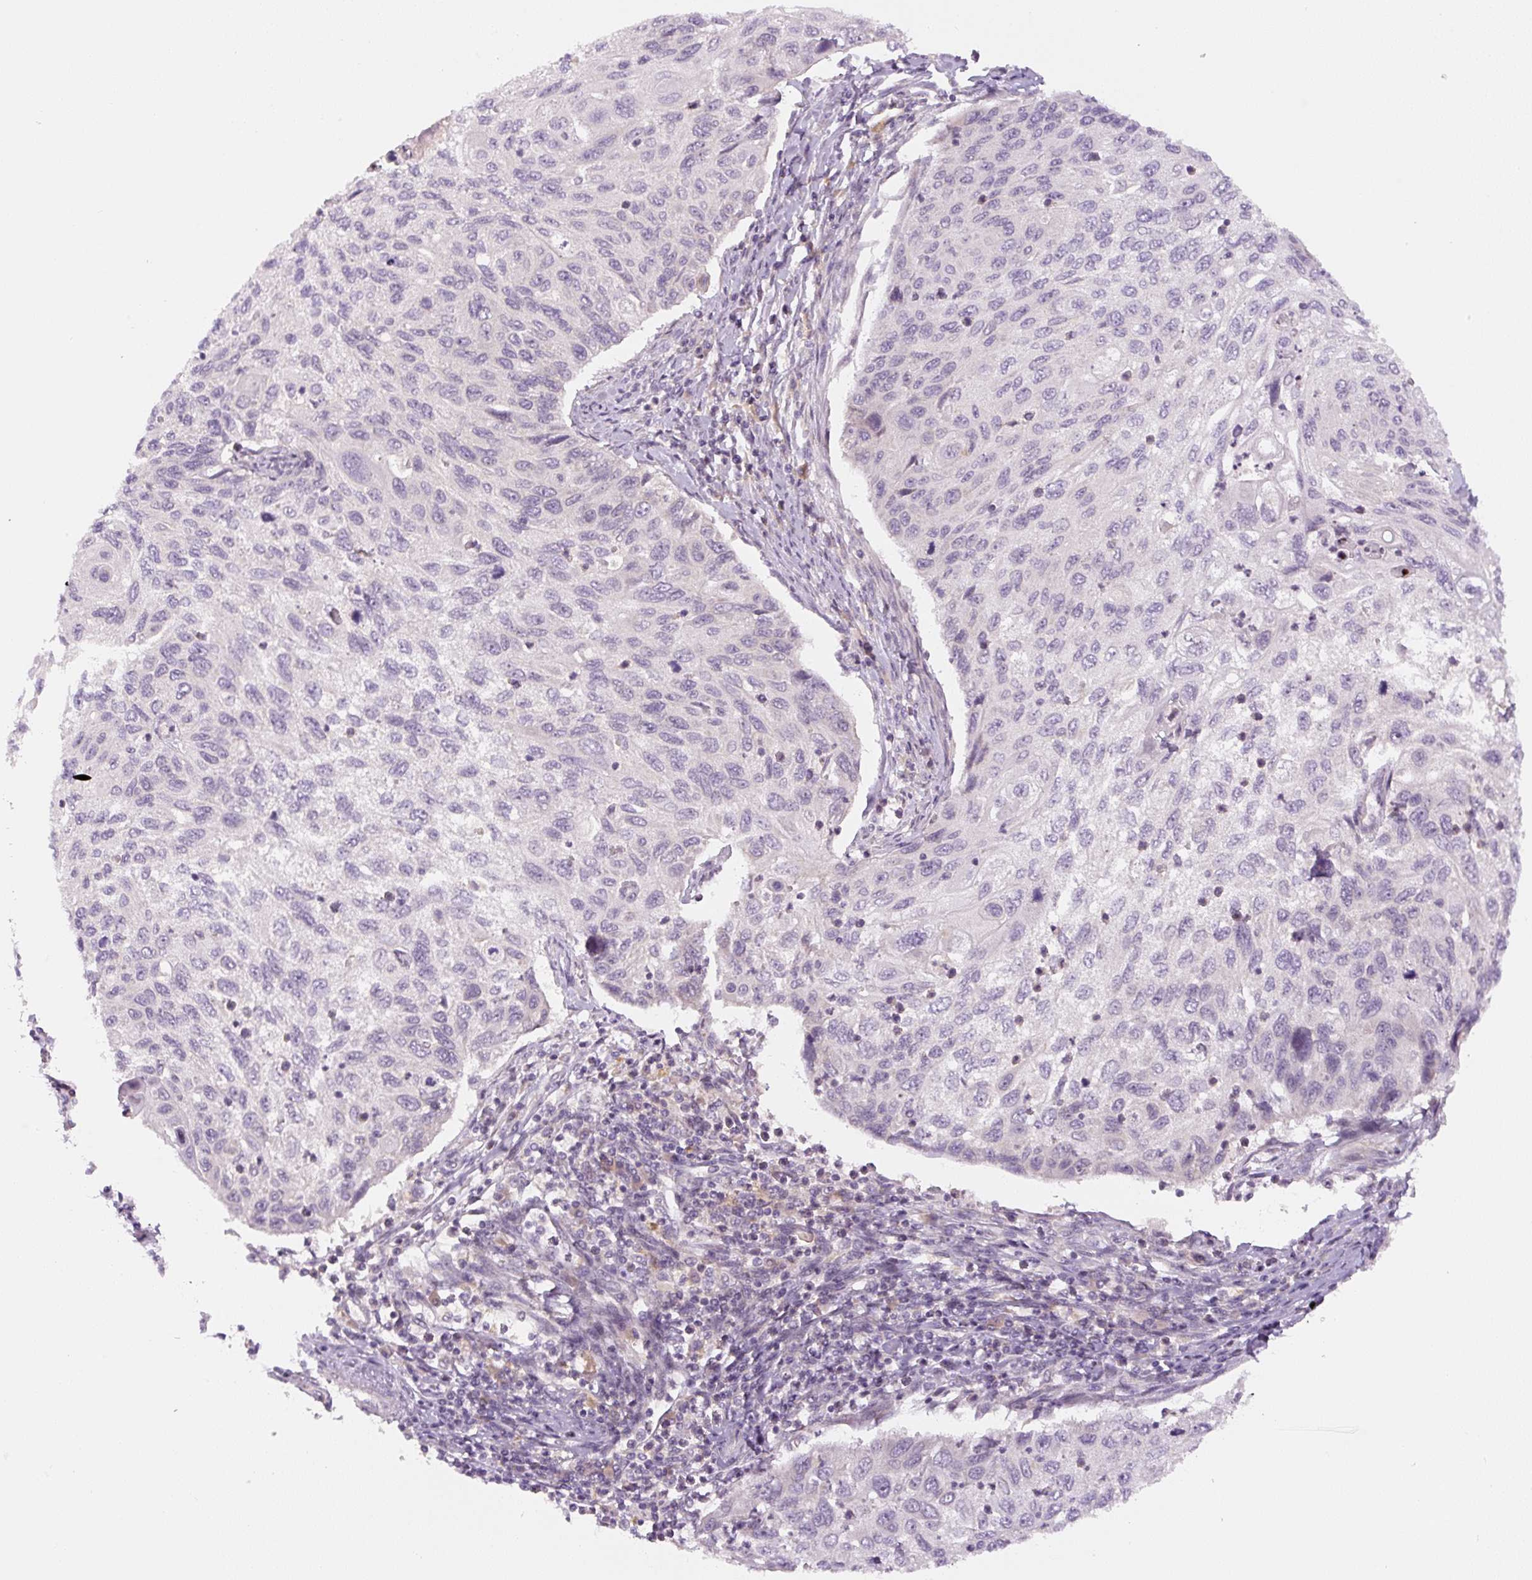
{"staining": {"intensity": "negative", "quantity": "none", "location": "none"}, "tissue": "cervical cancer", "cell_type": "Tumor cells", "image_type": "cancer", "snomed": [{"axis": "morphology", "description": "Squamous cell carcinoma, NOS"}, {"axis": "topography", "description": "Cervix"}], "caption": "An image of human cervical squamous cell carcinoma is negative for staining in tumor cells.", "gene": "YIF1B", "patient": {"sex": "female", "age": 70}}